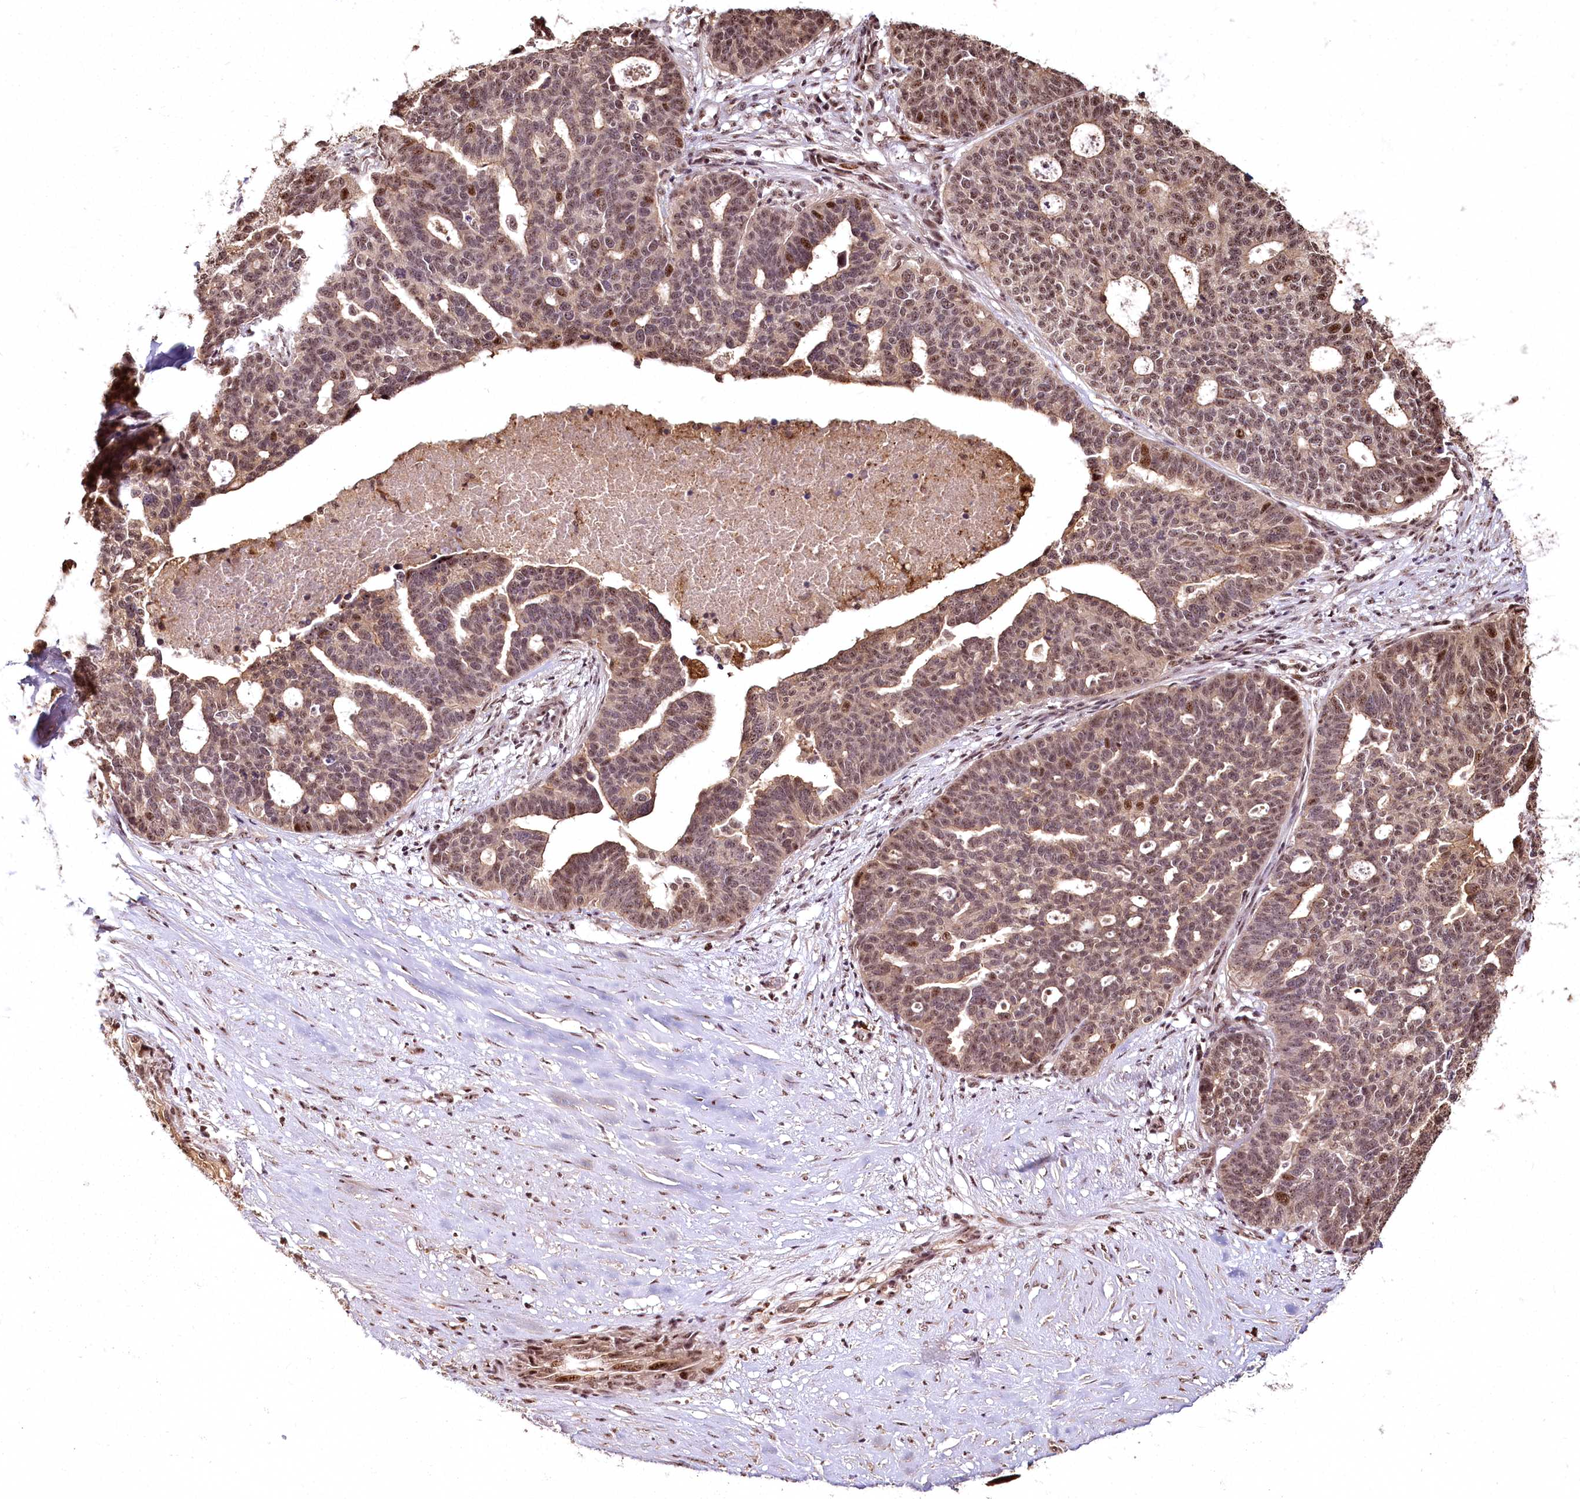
{"staining": {"intensity": "moderate", "quantity": ">75%", "location": "nuclear"}, "tissue": "ovarian cancer", "cell_type": "Tumor cells", "image_type": "cancer", "snomed": [{"axis": "morphology", "description": "Cystadenocarcinoma, serous, NOS"}, {"axis": "topography", "description": "Ovary"}], "caption": "The histopathology image reveals immunohistochemical staining of ovarian cancer. There is moderate nuclear staining is appreciated in approximately >75% of tumor cells.", "gene": "PYROXD1", "patient": {"sex": "female", "age": 59}}